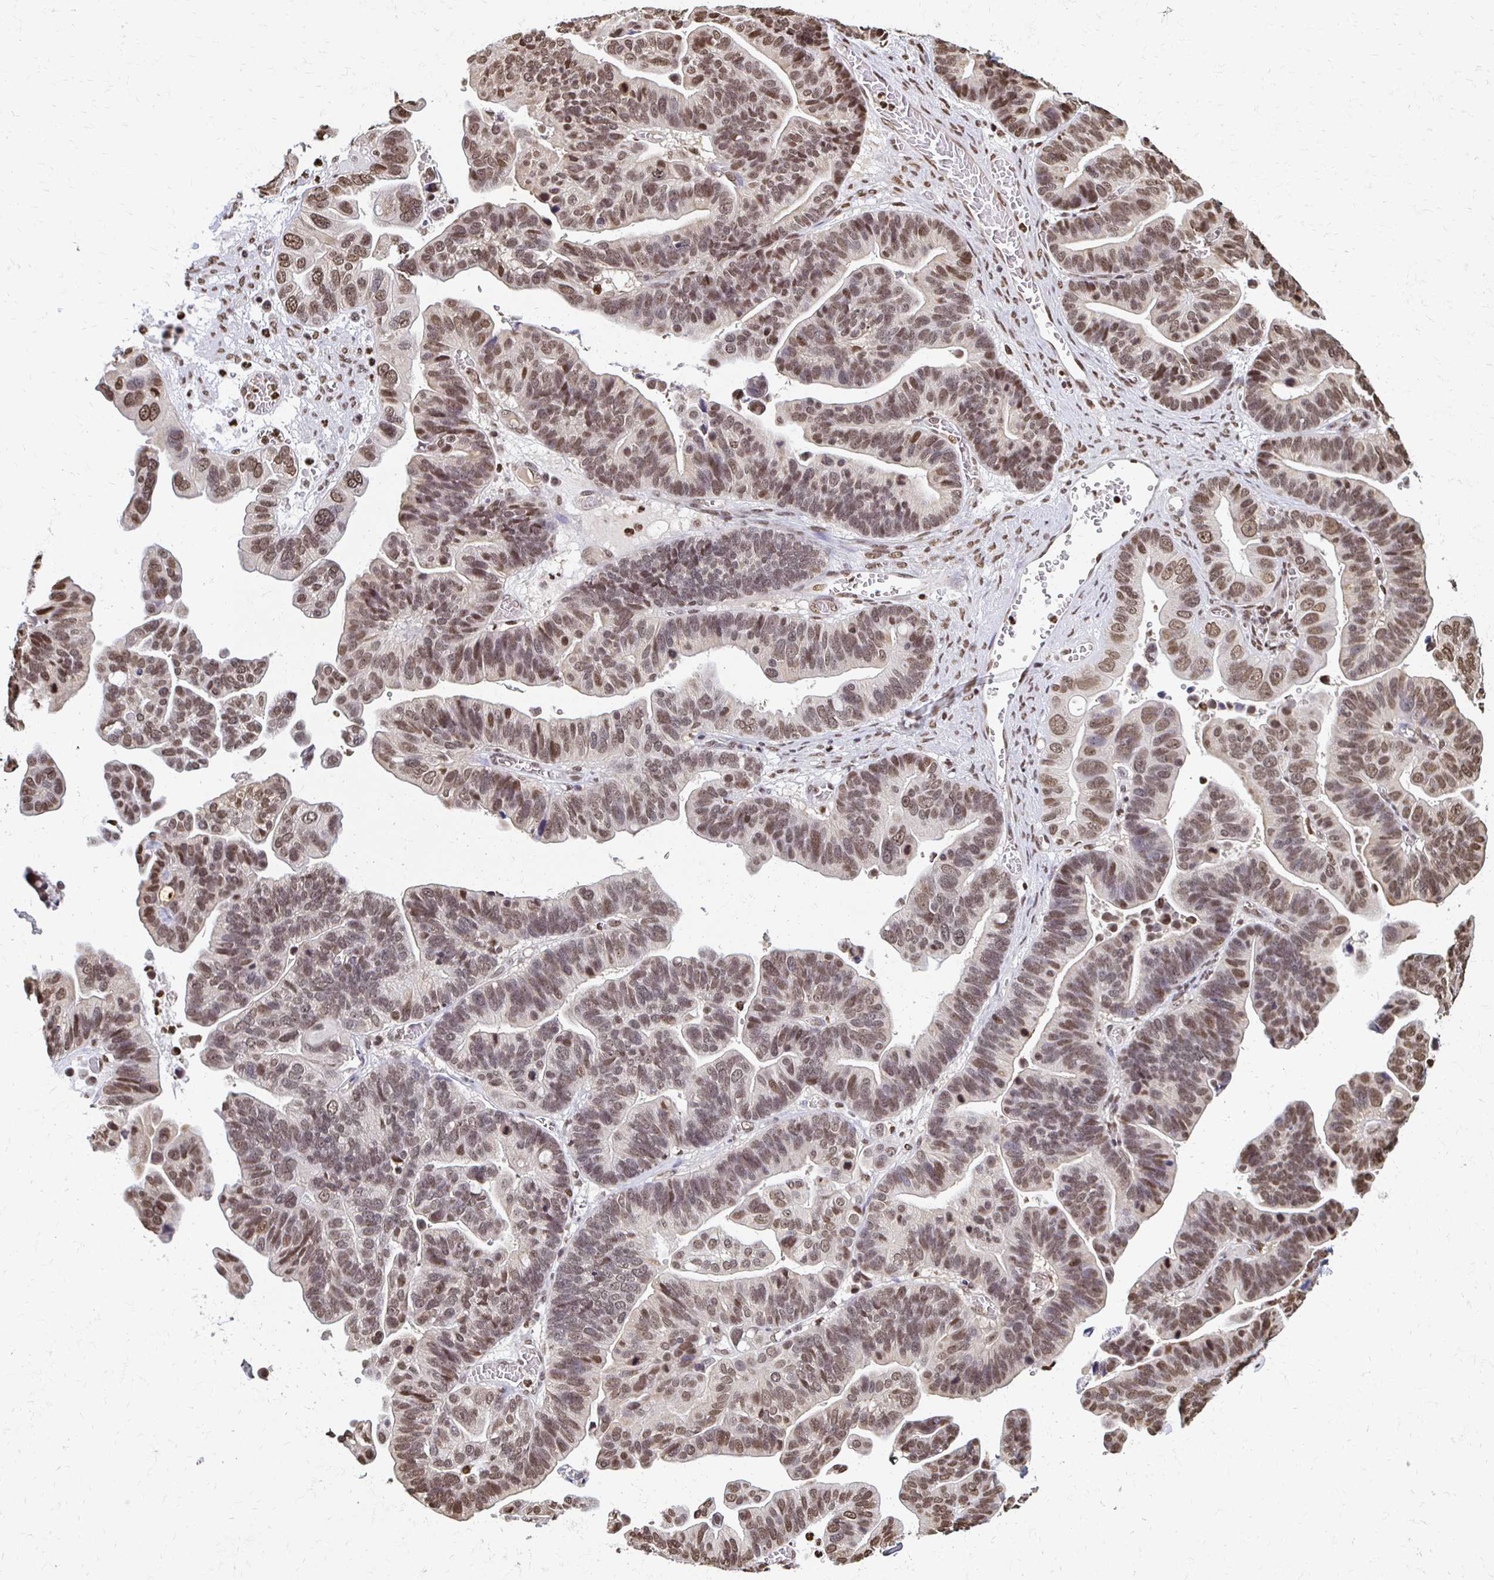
{"staining": {"intensity": "moderate", "quantity": ">75%", "location": "nuclear"}, "tissue": "ovarian cancer", "cell_type": "Tumor cells", "image_type": "cancer", "snomed": [{"axis": "morphology", "description": "Cystadenocarcinoma, serous, NOS"}, {"axis": "topography", "description": "Ovary"}], "caption": "Human serous cystadenocarcinoma (ovarian) stained with a protein marker reveals moderate staining in tumor cells.", "gene": "HOXA9", "patient": {"sex": "female", "age": 56}}